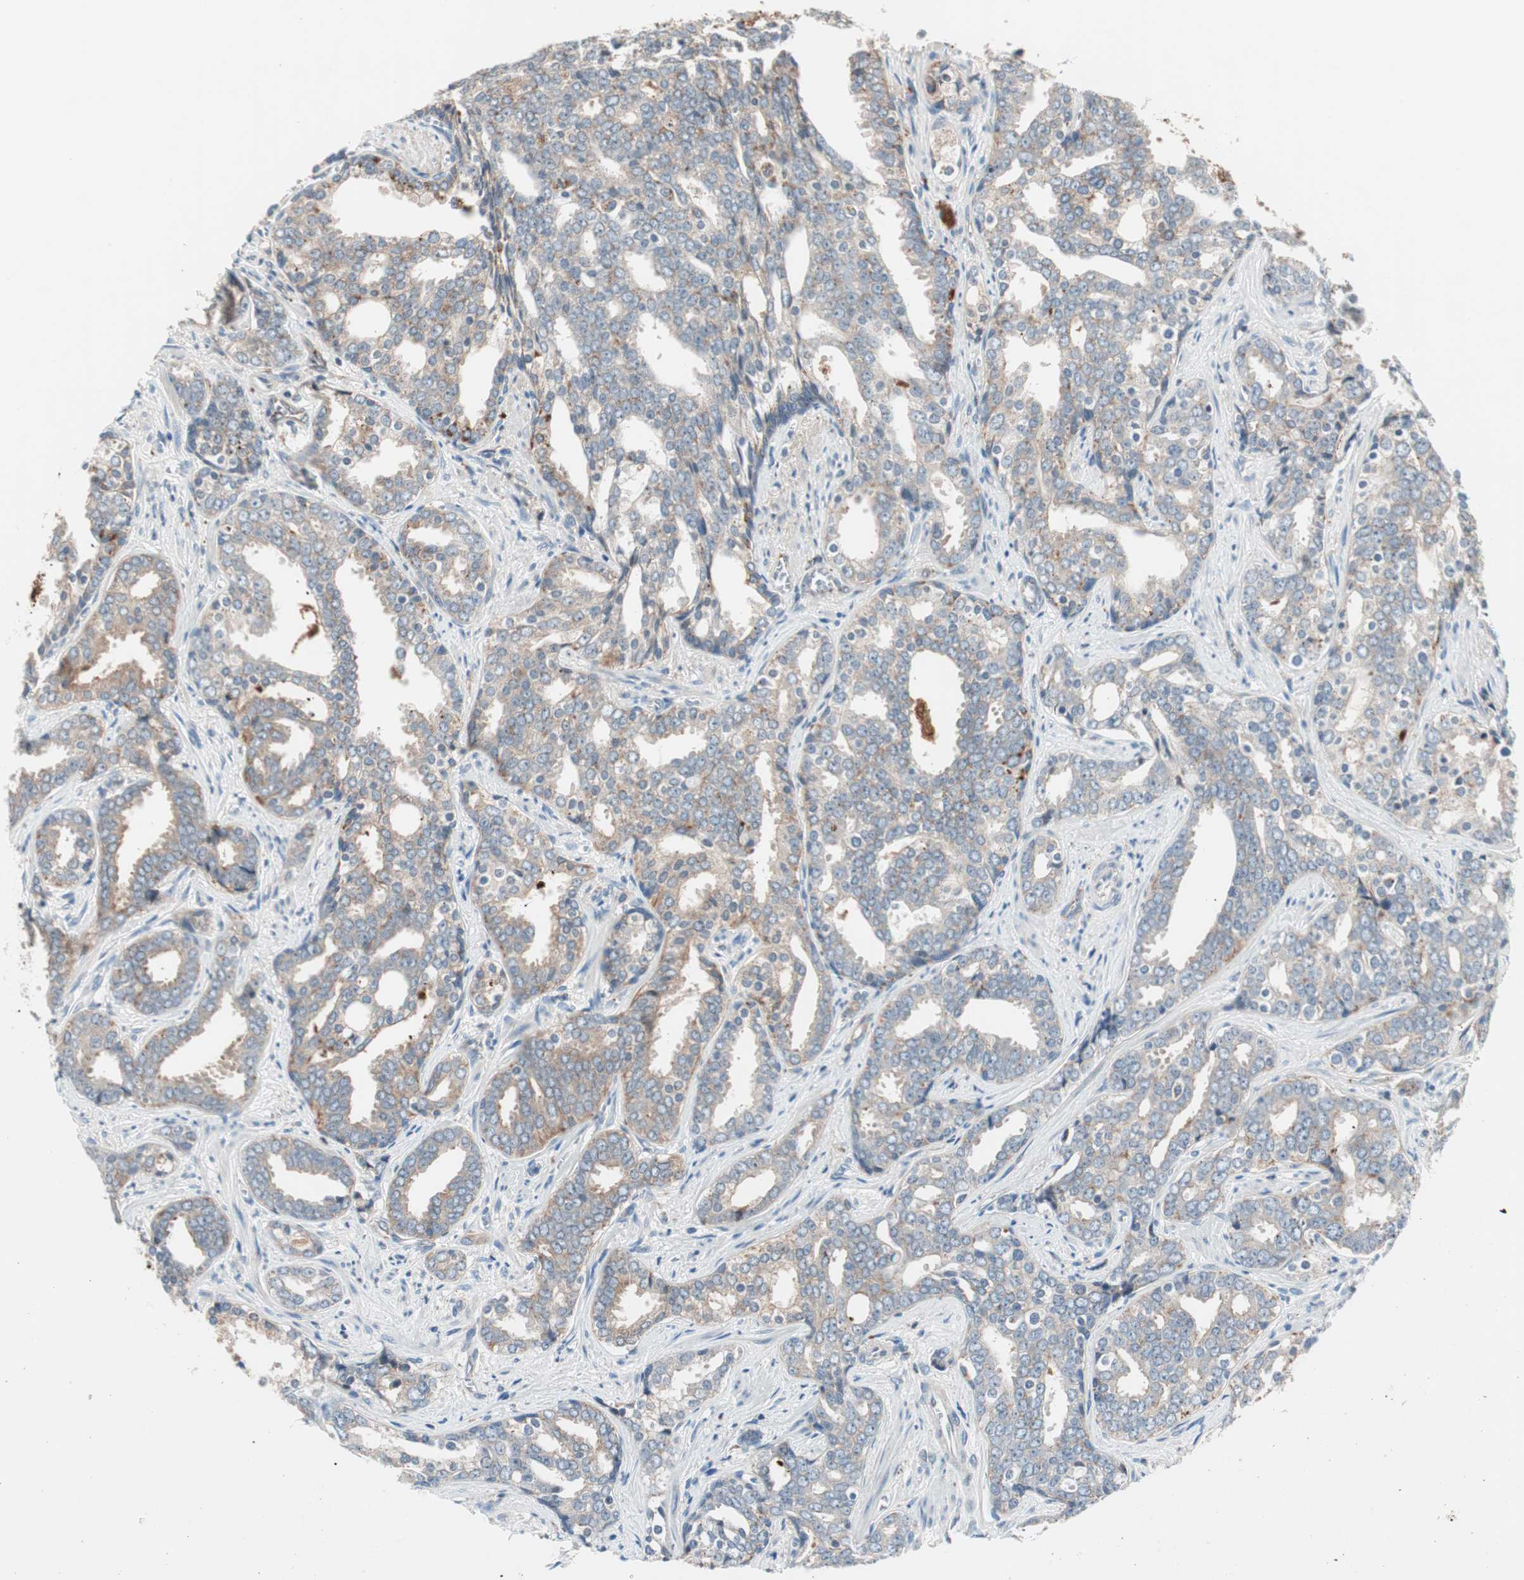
{"staining": {"intensity": "weak", "quantity": ">75%", "location": "cytoplasmic/membranous,nuclear"}, "tissue": "prostate cancer", "cell_type": "Tumor cells", "image_type": "cancer", "snomed": [{"axis": "morphology", "description": "Adenocarcinoma, High grade"}, {"axis": "topography", "description": "Prostate"}], "caption": "Immunohistochemistry (IHC) of human prostate cancer exhibits low levels of weak cytoplasmic/membranous and nuclear expression in about >75% of tumor cells. (brown staining indicates protein expression, while blue staining denotes nuclei).", "gene": "FGFR4", "patient": {"sex": "male", "age": 67}}